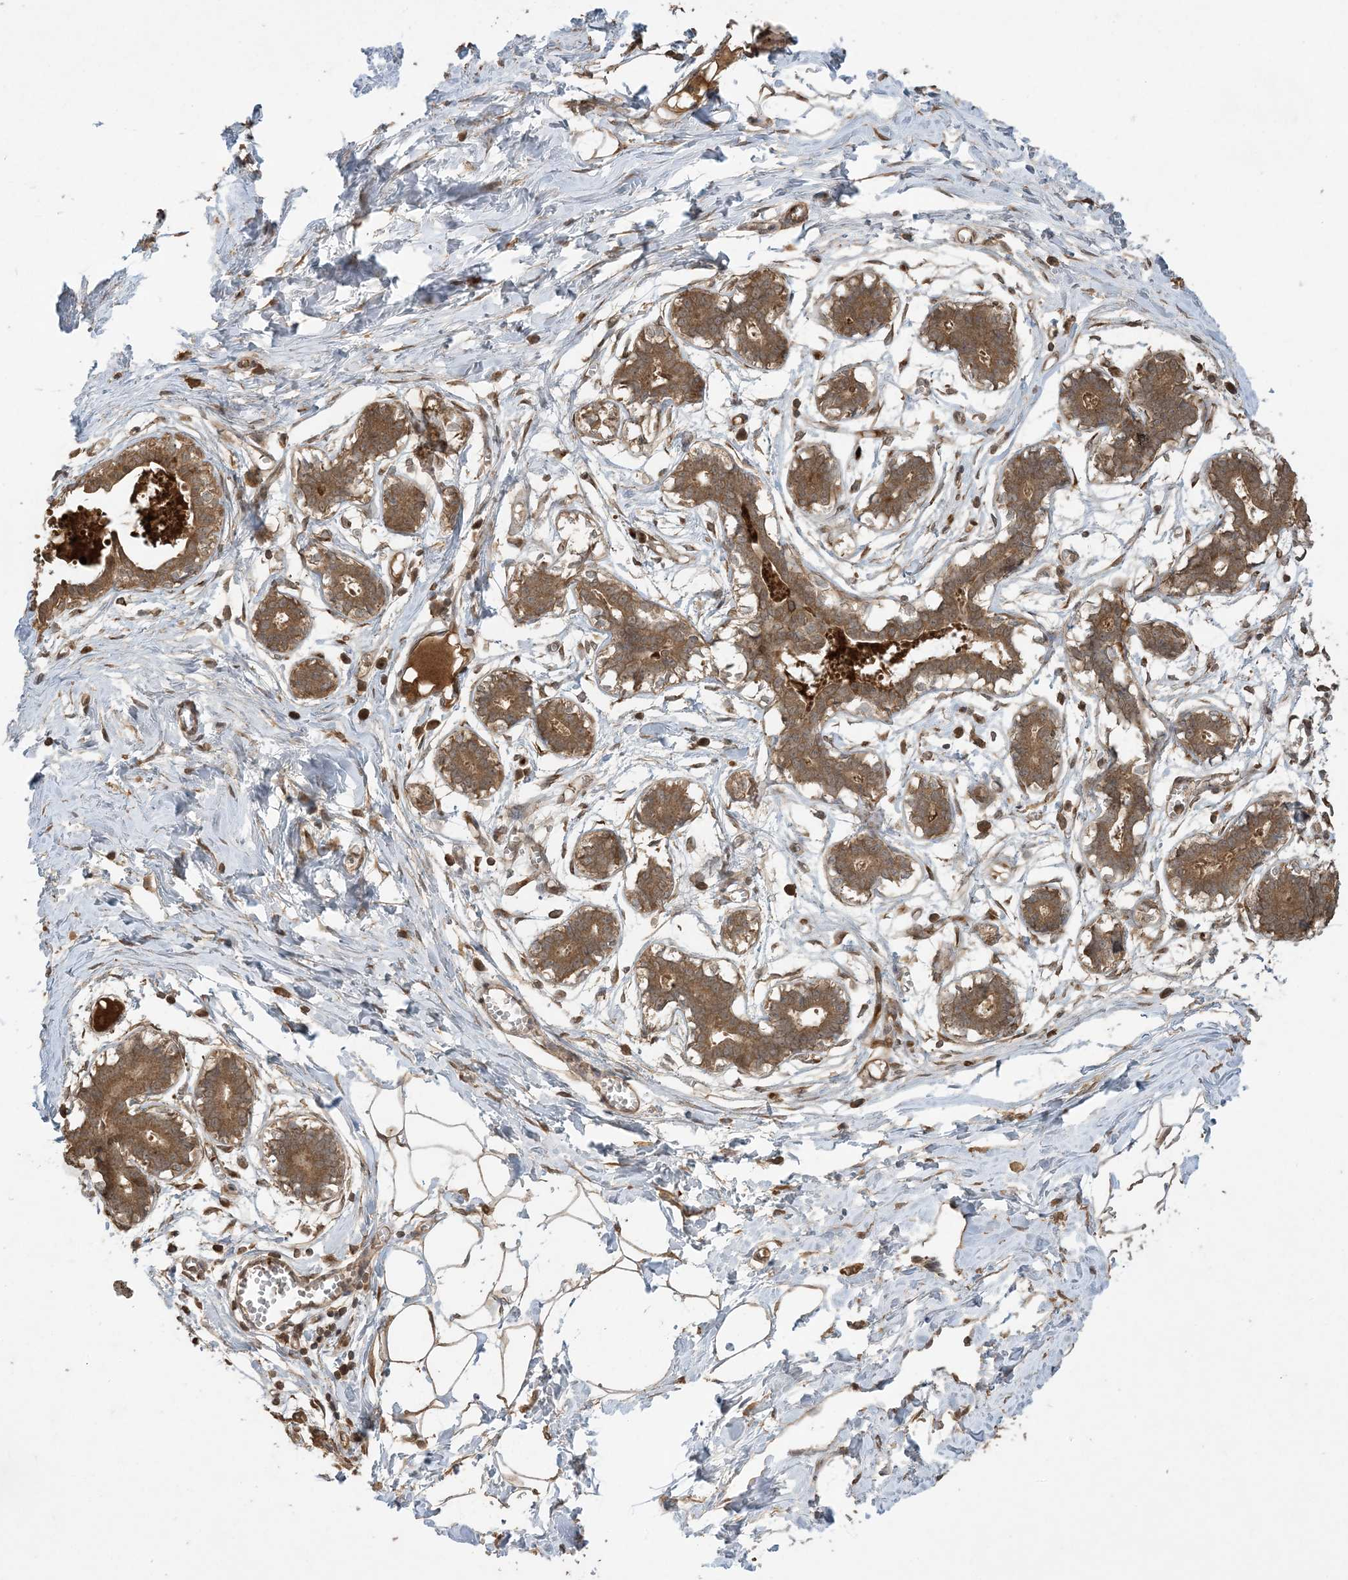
{"staining": {"intensity": "moderate", "quantity": ">75%", "location": "cytoplasmic/membranous"}, "tissue": "breast", "cell_type": "Adipocytes", "image_type": "normal", "snomed": [{"axis": "morphology", "description": "Normal tissue, NOS"}, {"axis": "topography", "description": "Breast"}], "caption": "Breast stained with DAB IHC demonstrates medium levels of moderate cytoplasmic/membranous positivity in approximately >75% of adipocytes. (DAB (3,3'-diaminobenzidine) = brown stain, brightfield microscopy at high magnification).", "gene": "EFCAB8", "patient": {"sex": "female", "age": 27}}